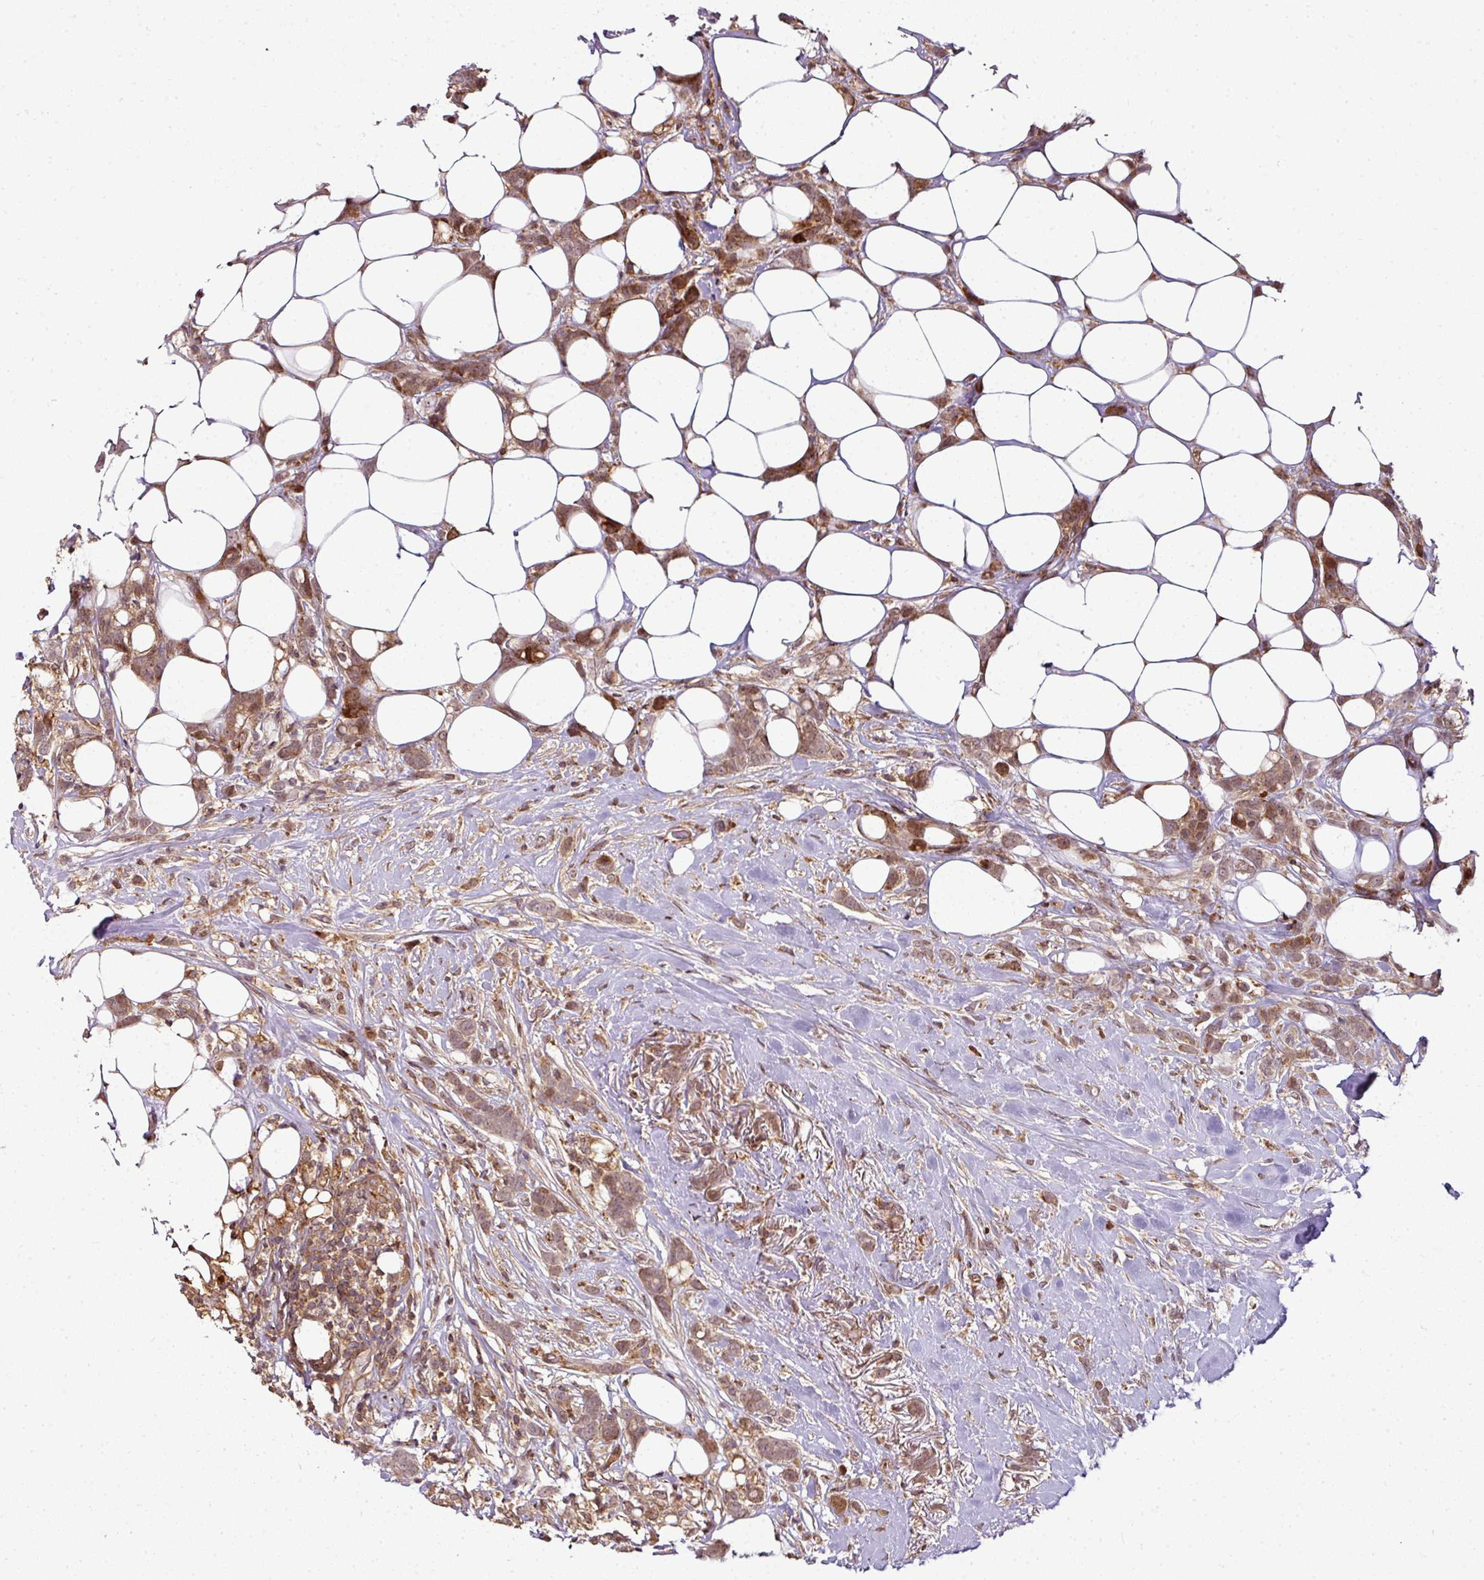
{"staining": {"intensity": "moderate", "quantity": ">75%", "location": "cytoplasmic/membranous"}, "tissue": "breast cancer", "cell_type": "Tumor cells", "image_type": "cancer", "snomed": [{"axis": "morphology", "description": "Duct carcinoma"}, {"axis": "topography", "description": "Breast"}], "caption": "Intraductal carcinoma (breast) tissue demonstrates moderate cytoplasmic/membranous expression in about >75% of tumor cells, visualized by immunohistochemistry.", "gene": "ATAT1", "patient": {"sex": "female", "age": 80}}